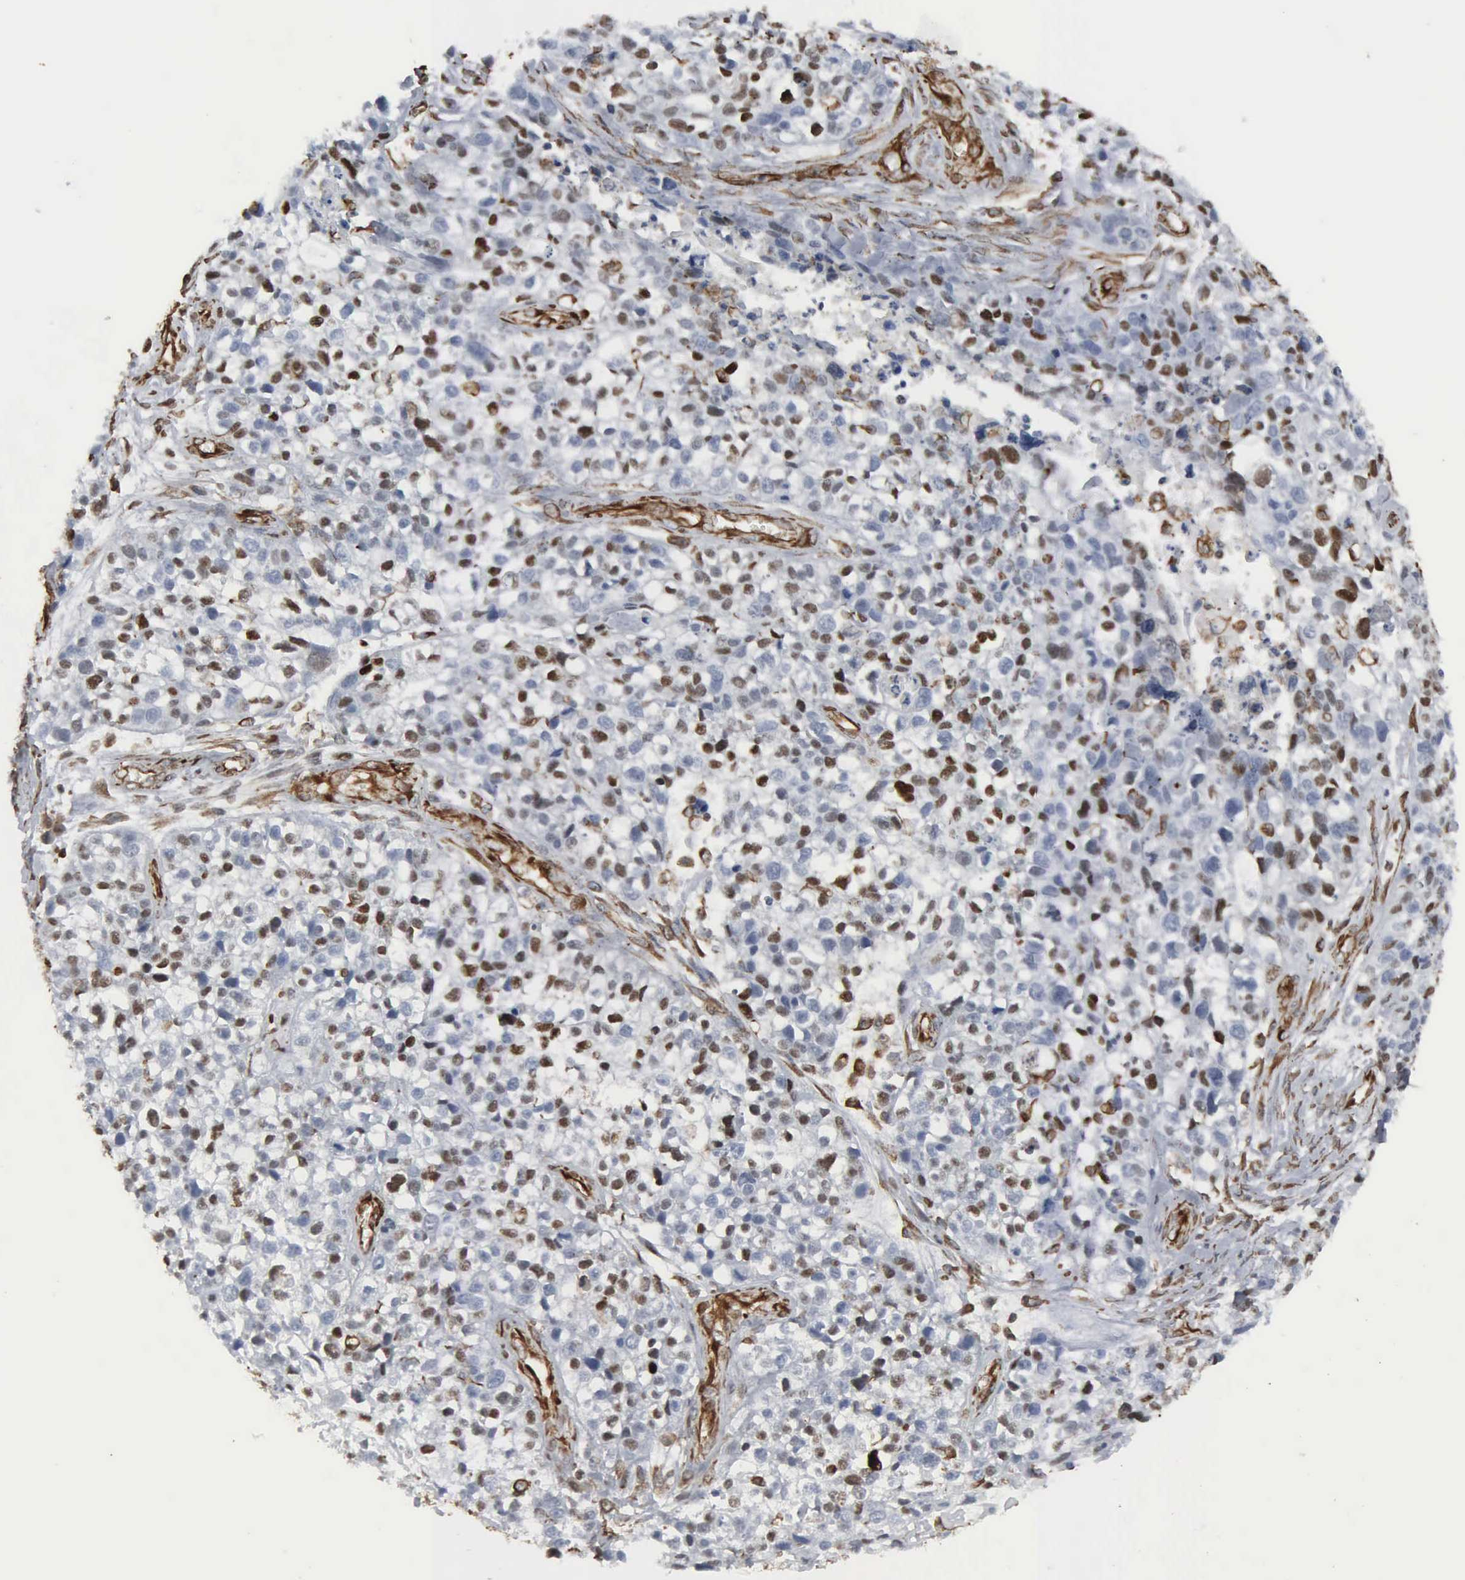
{"staining": {"intensity": "weak", "quantity": "<25%", "location": "nuclear"}, "tissue": "lung cancer", "cell_type": "Tumor cells", "image_type": "cancer", "snomed": [{"axis": "morphology", "description": "Squamous cell carcinoma, NOS"}, {"axis": "topography", "description": "Lymph node"}, {"axis": "topography", "description": "Lung"}], "caption": "This is a image of IHC staining of lung cancer (squamous cell carcinoma), which shows no positivity in tumor cells. (DAB (3,3'-diaminobenzidine) immunohistochemistry (IHC) with hematoxylin counter stain).", "gene": "CCNE1", "patient": {"sex": "male", "age": 74}}